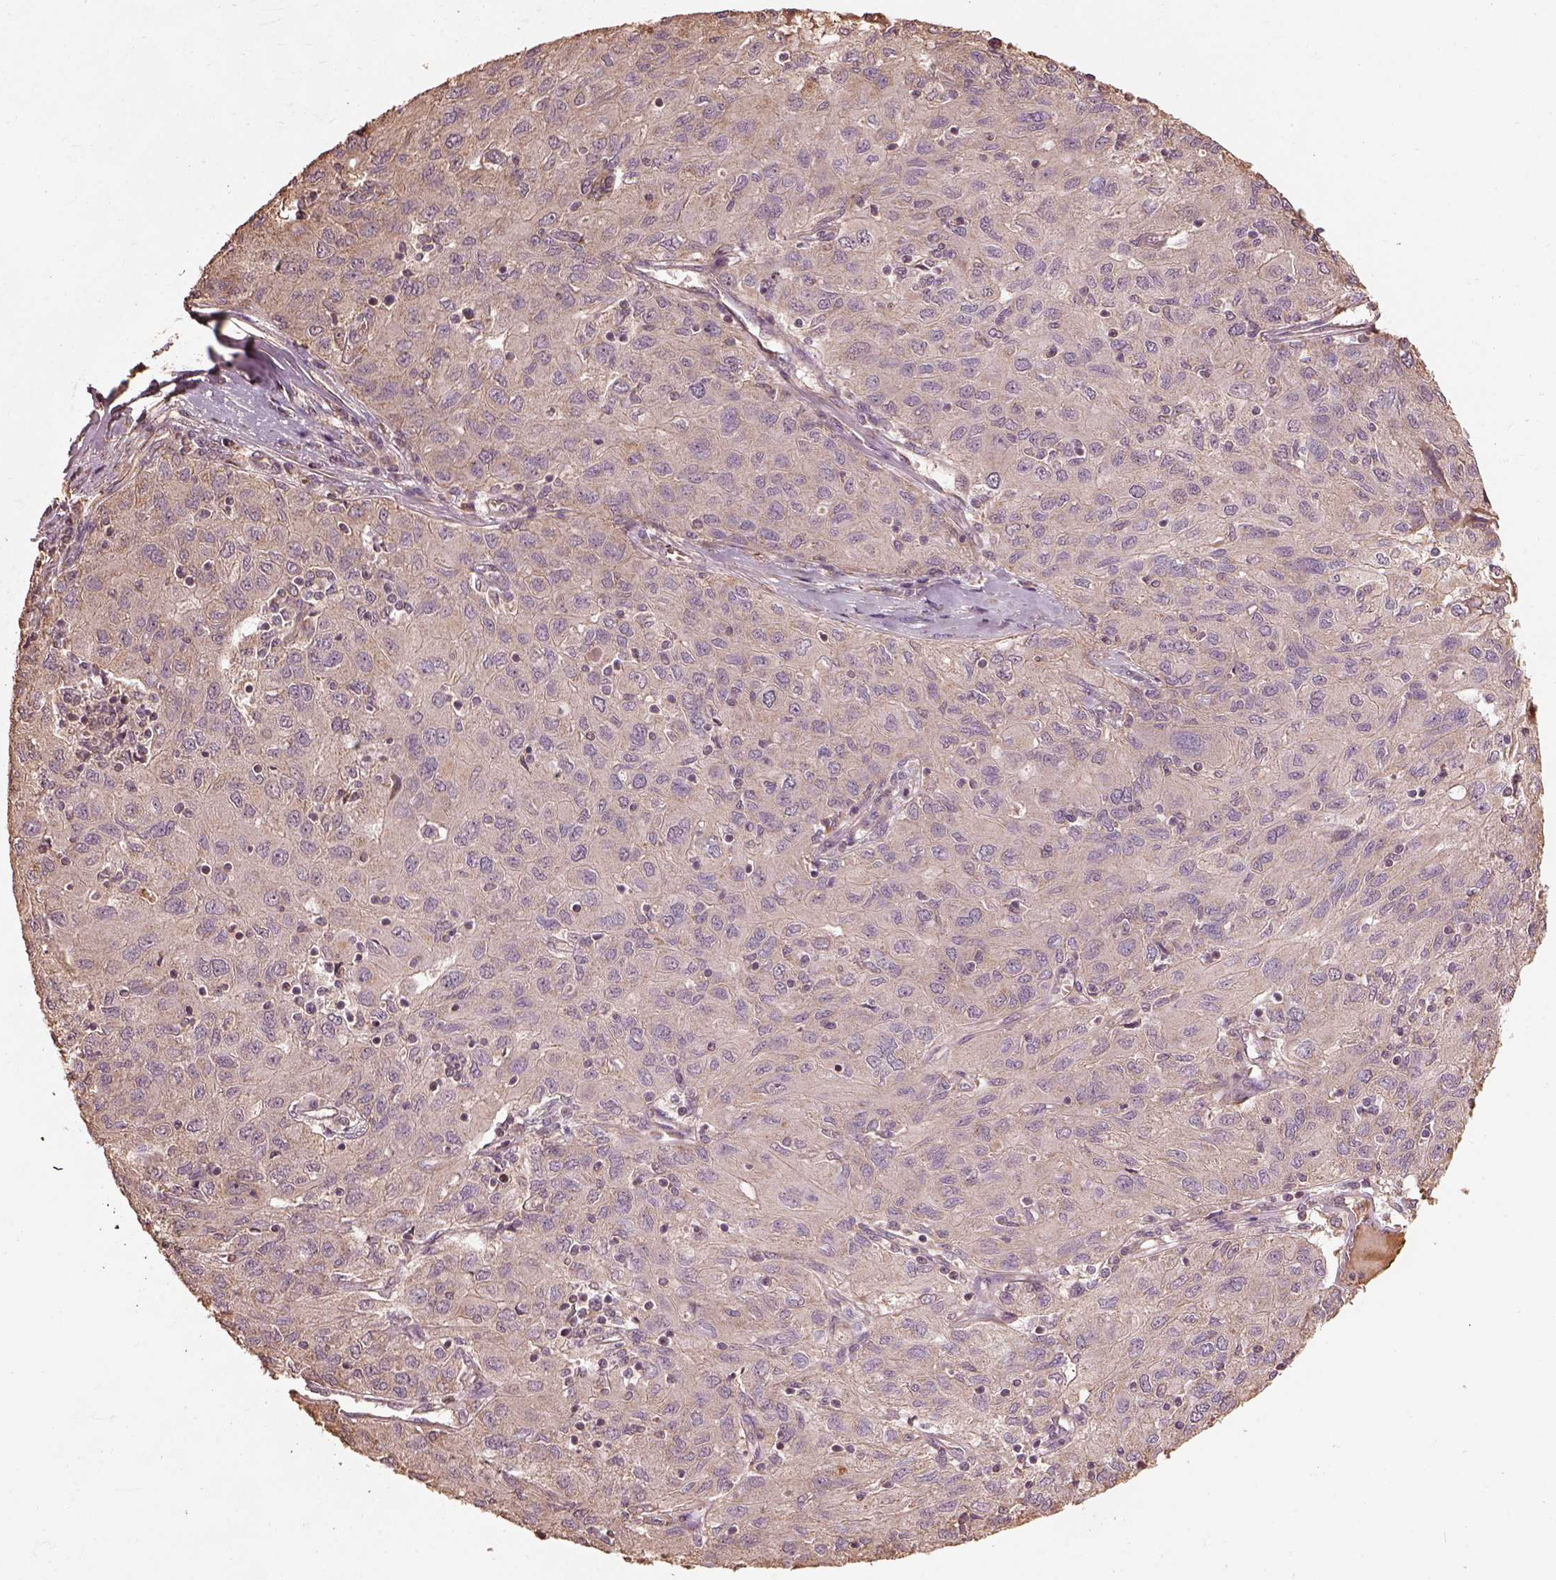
{"staining": {"intensity": "moderate", "quantity": "<25%", "location": "cytoplasmic/membranous"}, "tissue": "ovarian cancer", "cell_type": "Tumor cells", "image_type": "cancer", "snomed": [{"axis": "morphology", "description": "Carcinoma, endometroid"}, {"axis": "topography", "description": "Ovary"}], "caption": "Human endometroid carcinoma (ovarian) stained for a protein (brown) reveals moderate cytoplasmic/membranous positive expression in approximately <25% of tumor cells.", "gene": "METTL4", "patient": {"sex": "female", "age": 50}}